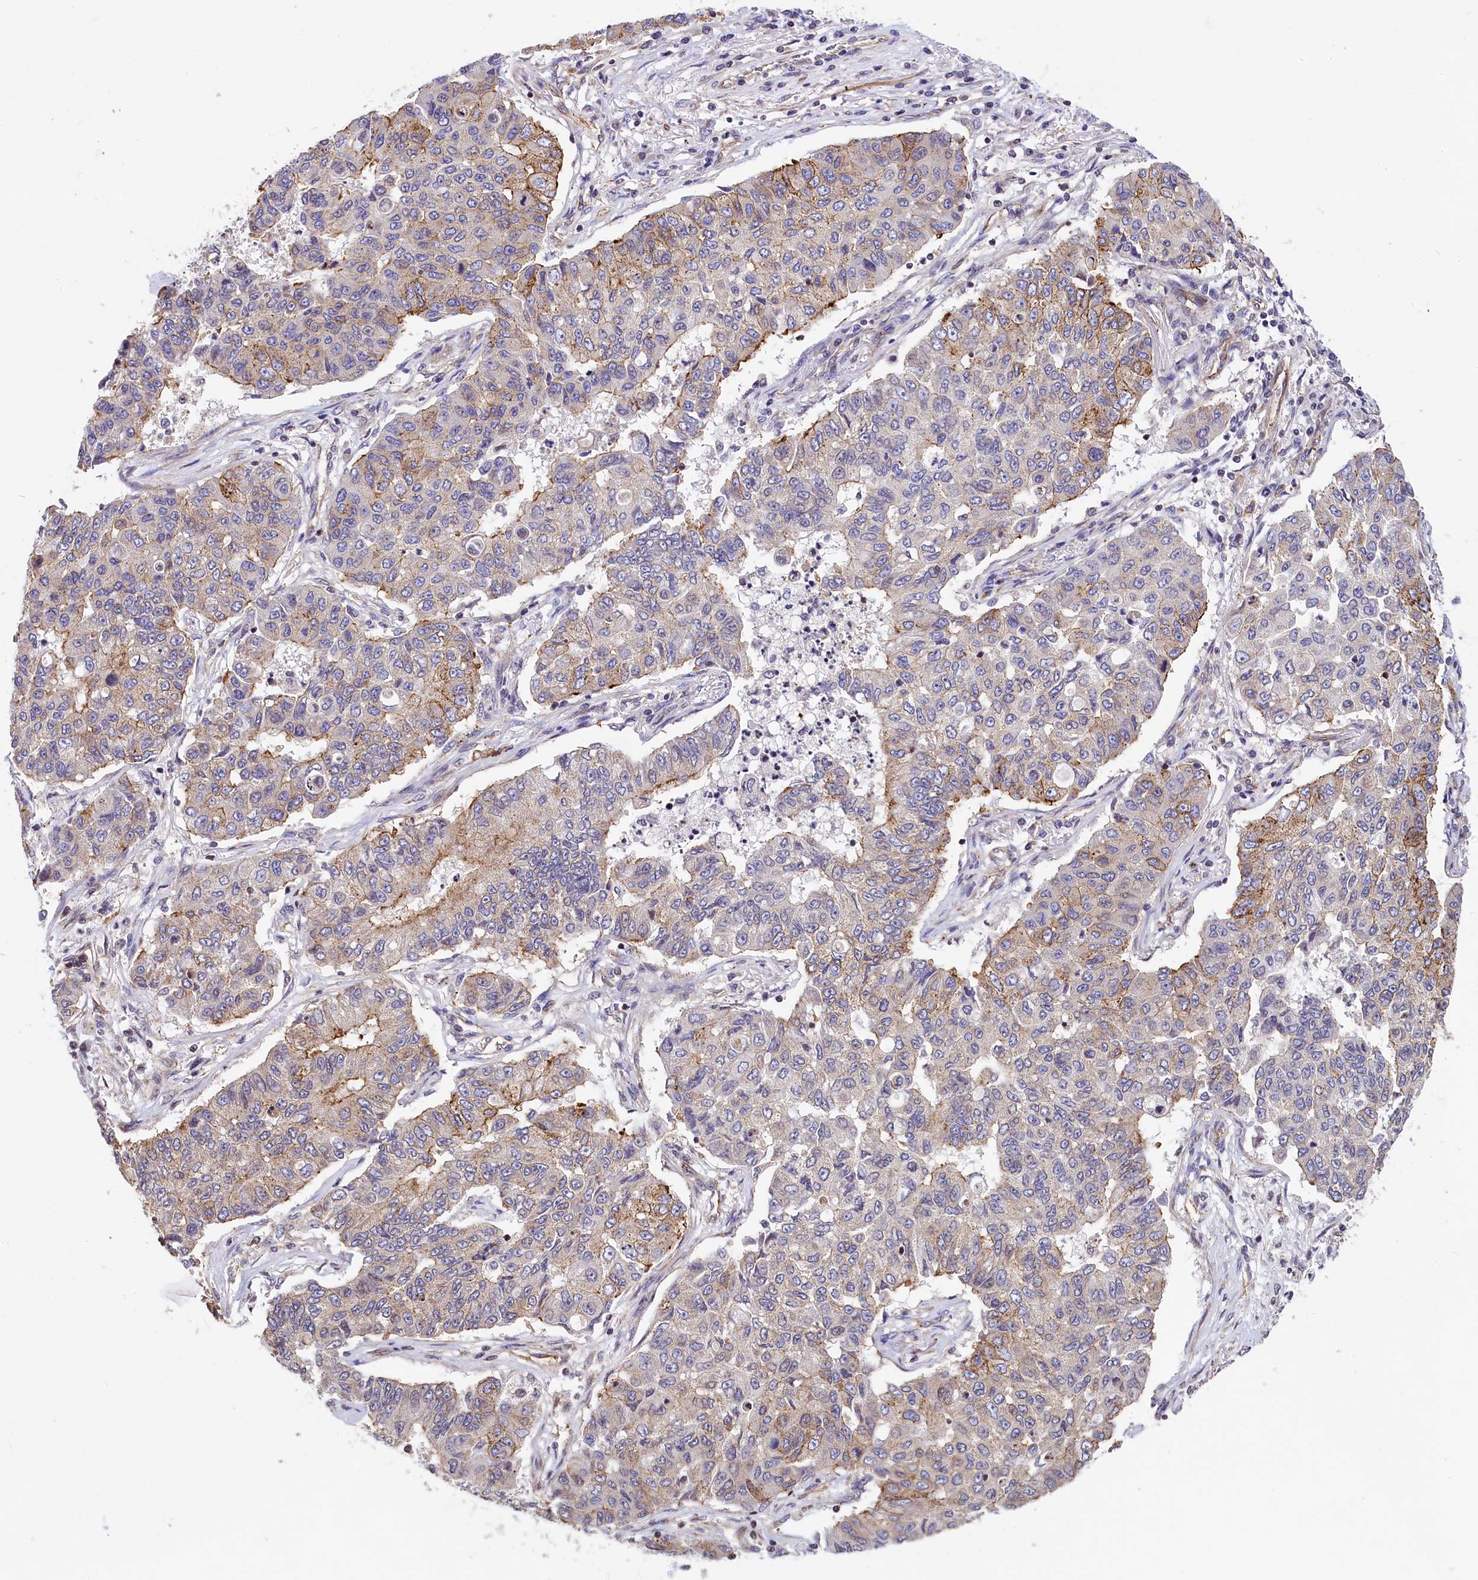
{"staining": {"intensity": "weak", "quantity": "<25%", "location": "cytoplasmic/membranous"}, "tissue": "lung cancer", "cell_type": "Tumor cells", "image_type": "cancer", "snomed": [{"axis": "morphology", "description": "Squamous cell carcinoma, NOS"}, {"axis": "topography", "description": "Lung"}], "caption": "High power microscopy histopathology image of an immunohistochemistry (IHC) micrograph of lung cancer (squamous cell carcinoma), revealing no significant expression in tumor cells.", "gene": "ZNF2", "patient": {"sex": "male", "age": 74}}